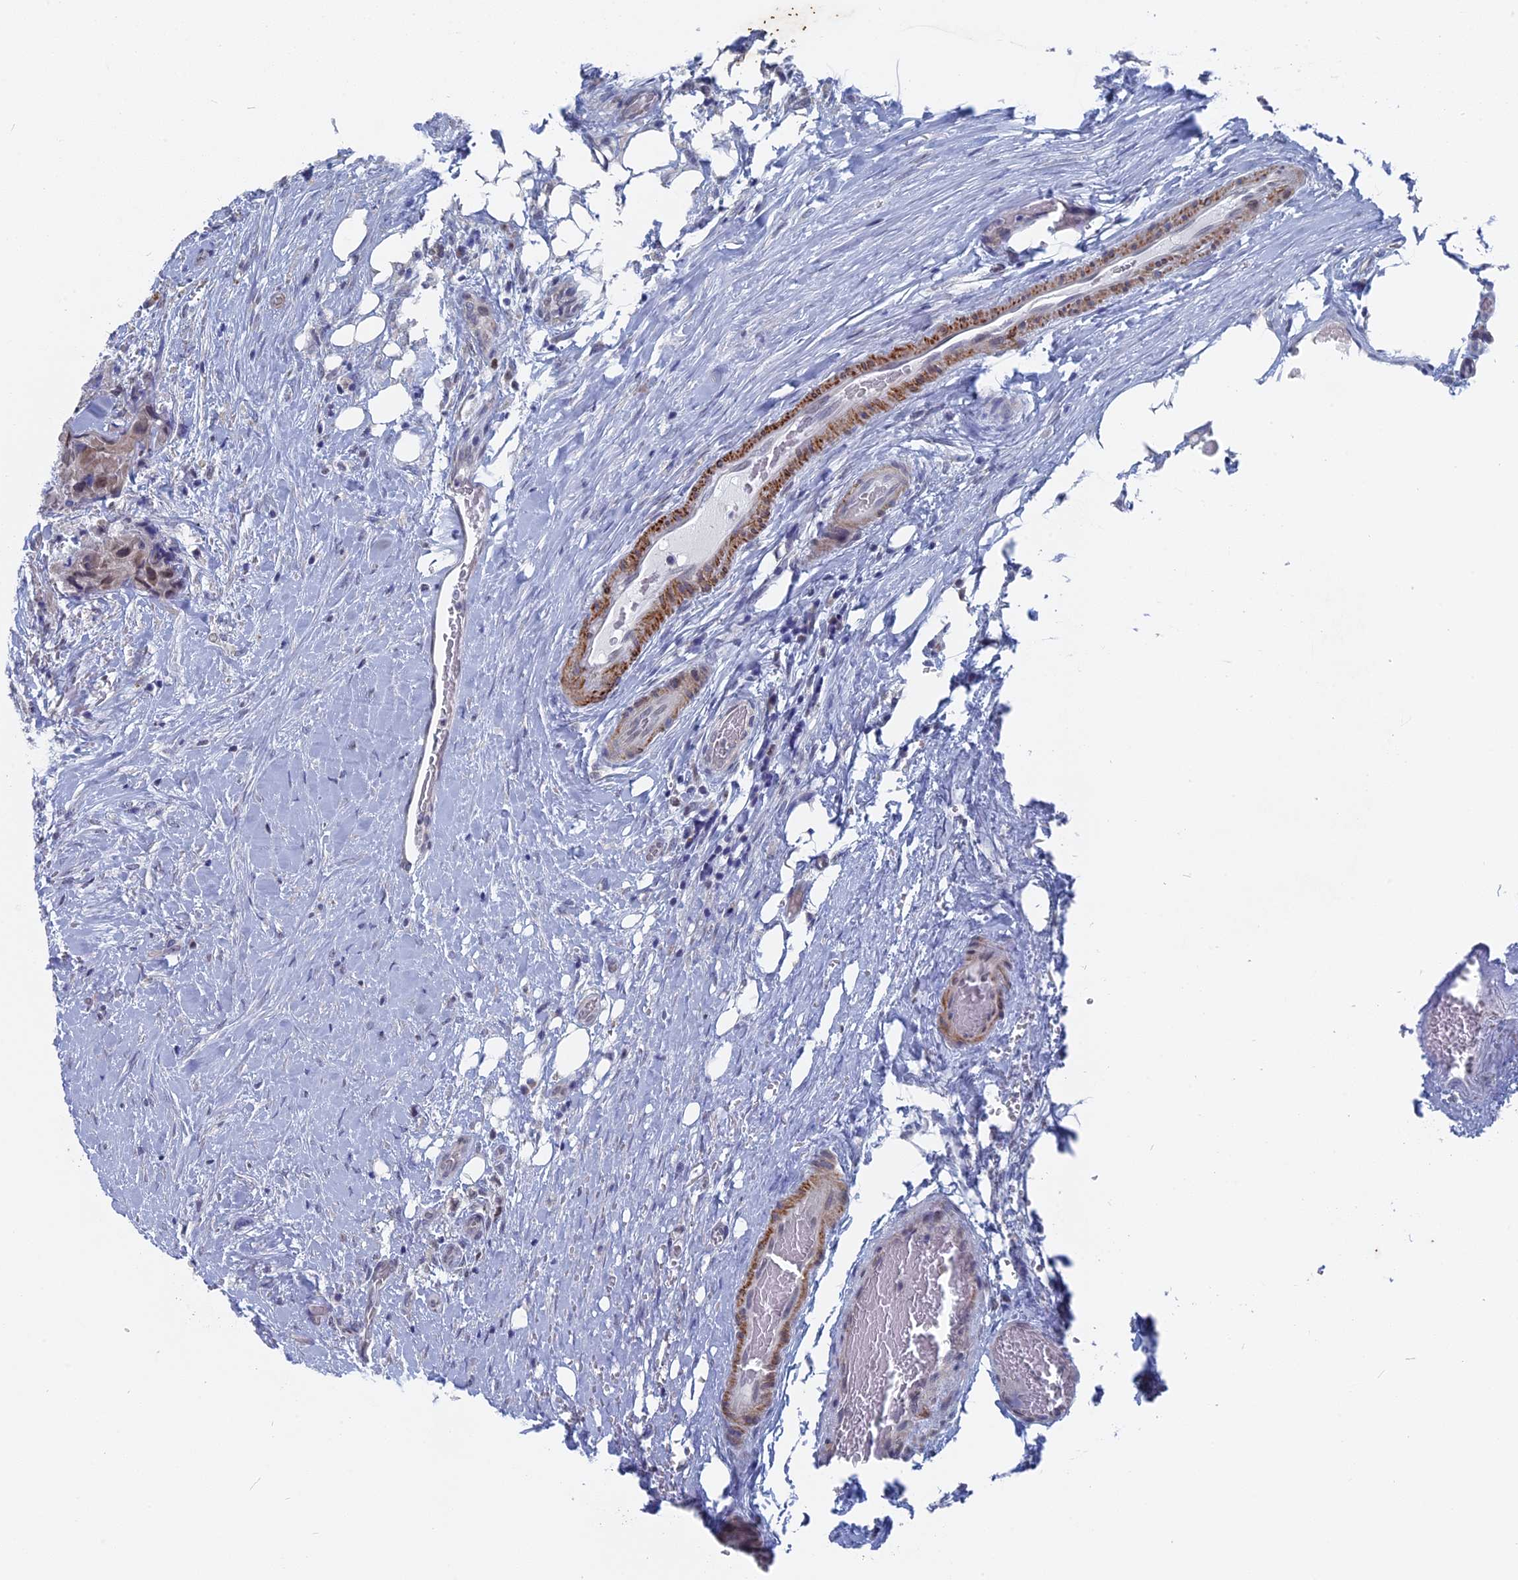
{"staining": {"intensity": "moderate", "quantity": "25%-75%", "location": "nuclear"}, "tissue": "thyroid cancer", "cell_type": "Tumor cells", "image_type": "cancer", "snomed": [{"axis": "morphology", "description": "Papillary adenocarcinoma, NOS"}, {"axis": "topography", "description": "Thyroid gland"}], "caption": "Immunohistochemical staining of thyroid cancer exhibits medium levels of moderate nuclear protein staining in approximately 25%-75% of tumor cells.", "gene": "MTRF1", "patient": {"sex": "female", "age": 59}}